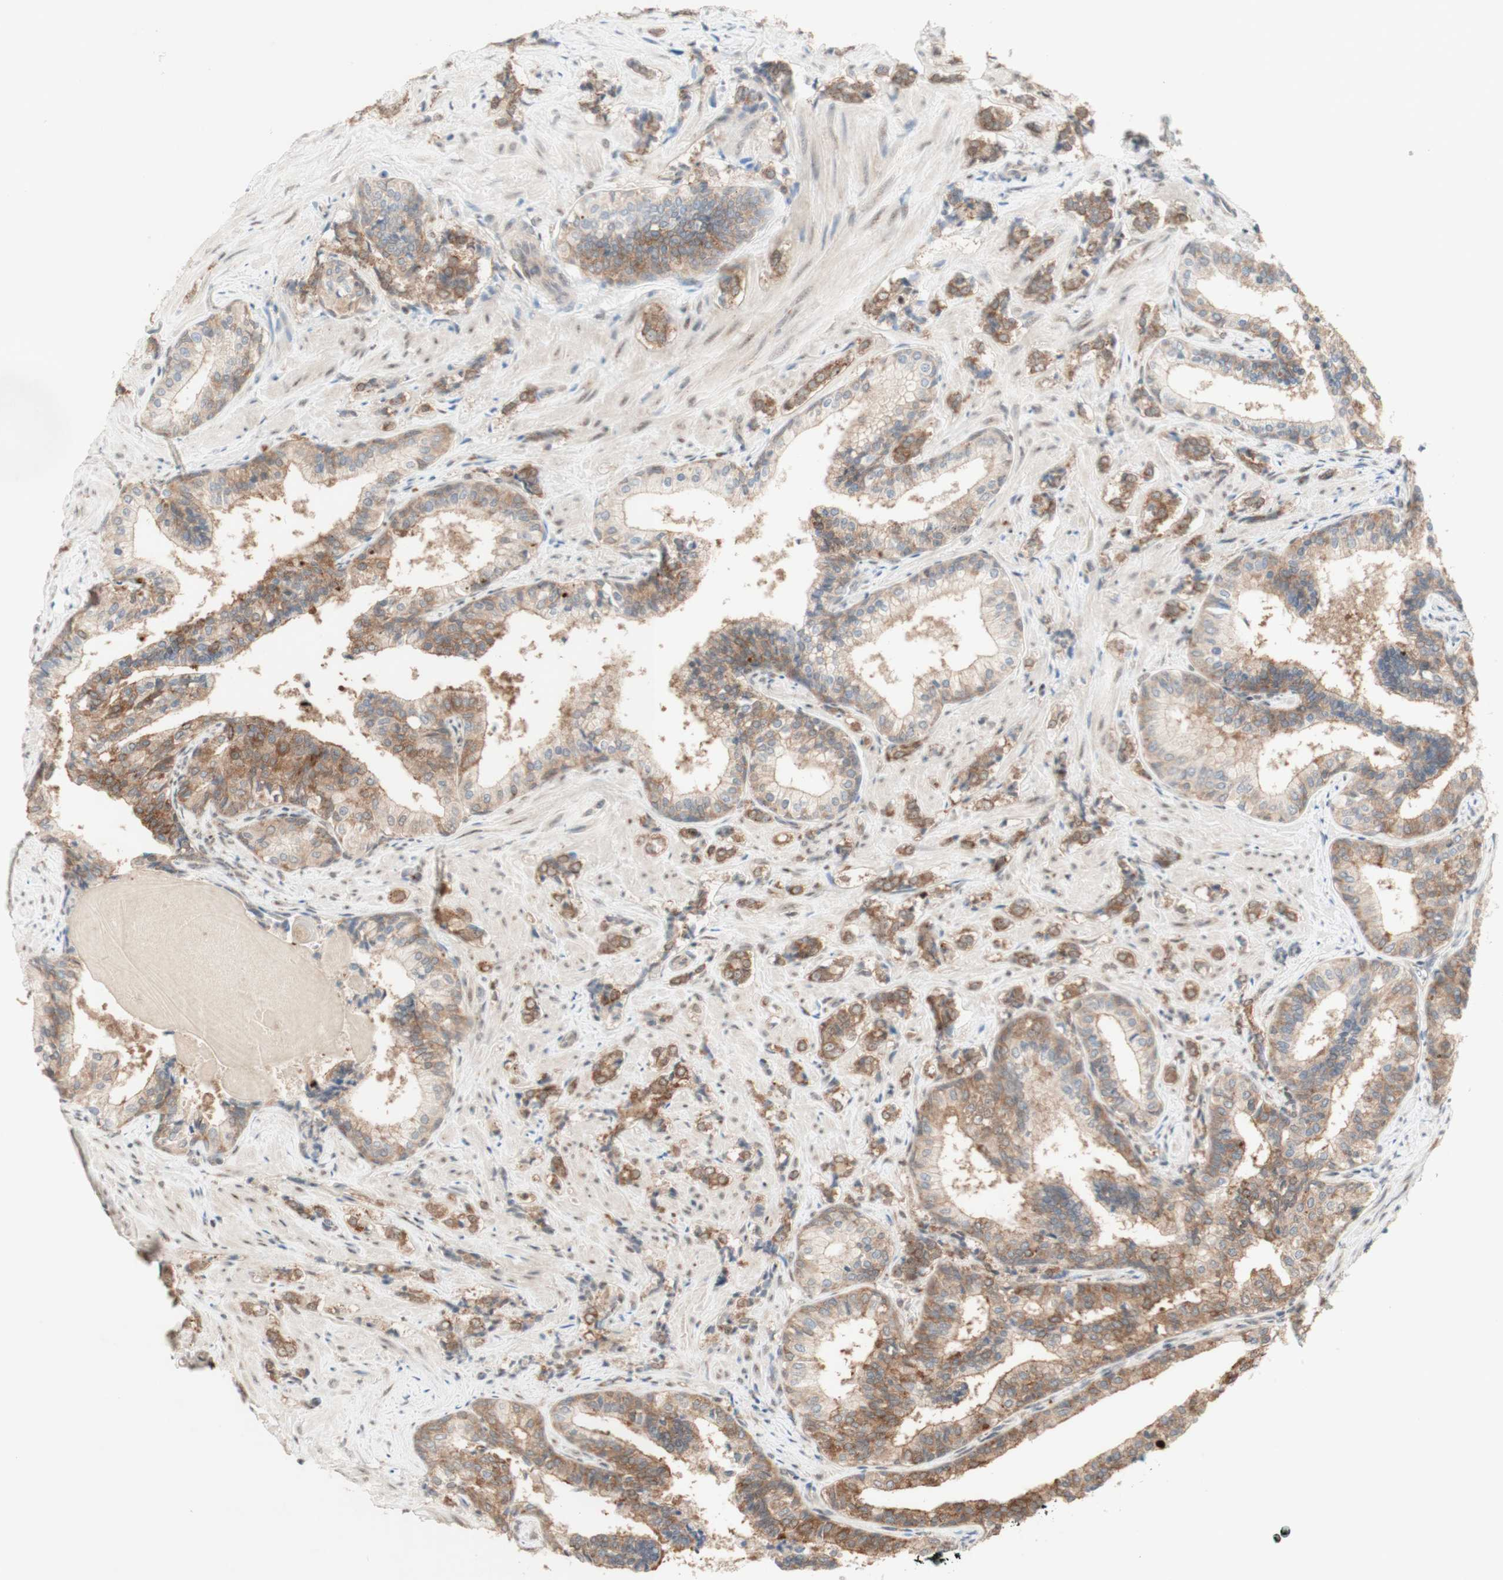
{"staining": {"intensity": "moderate", "quantity": ">75%", "location": "cytoplasmic/membranous"}, "tissue": "prostate cancer", "cell_type": "Tumor cells", "image_type": "cancer", "snomed": [{"axis": "morphology", "description": "Adenocarcinoma, Low grade"}, {"axis": "topography", "description": "Prostate"}], "caption": "Immunohistochemical staining of human adenocarcinoma (low-grade) (prostate) shows moderate cytoplasmic/membranous protein positivity in about >75% of tumor cells. (brown staining indicates protein expression, while blue staining denotes nuclei).", "gene": "CYLD", "patient": {"sex": "male", "age": 60}}